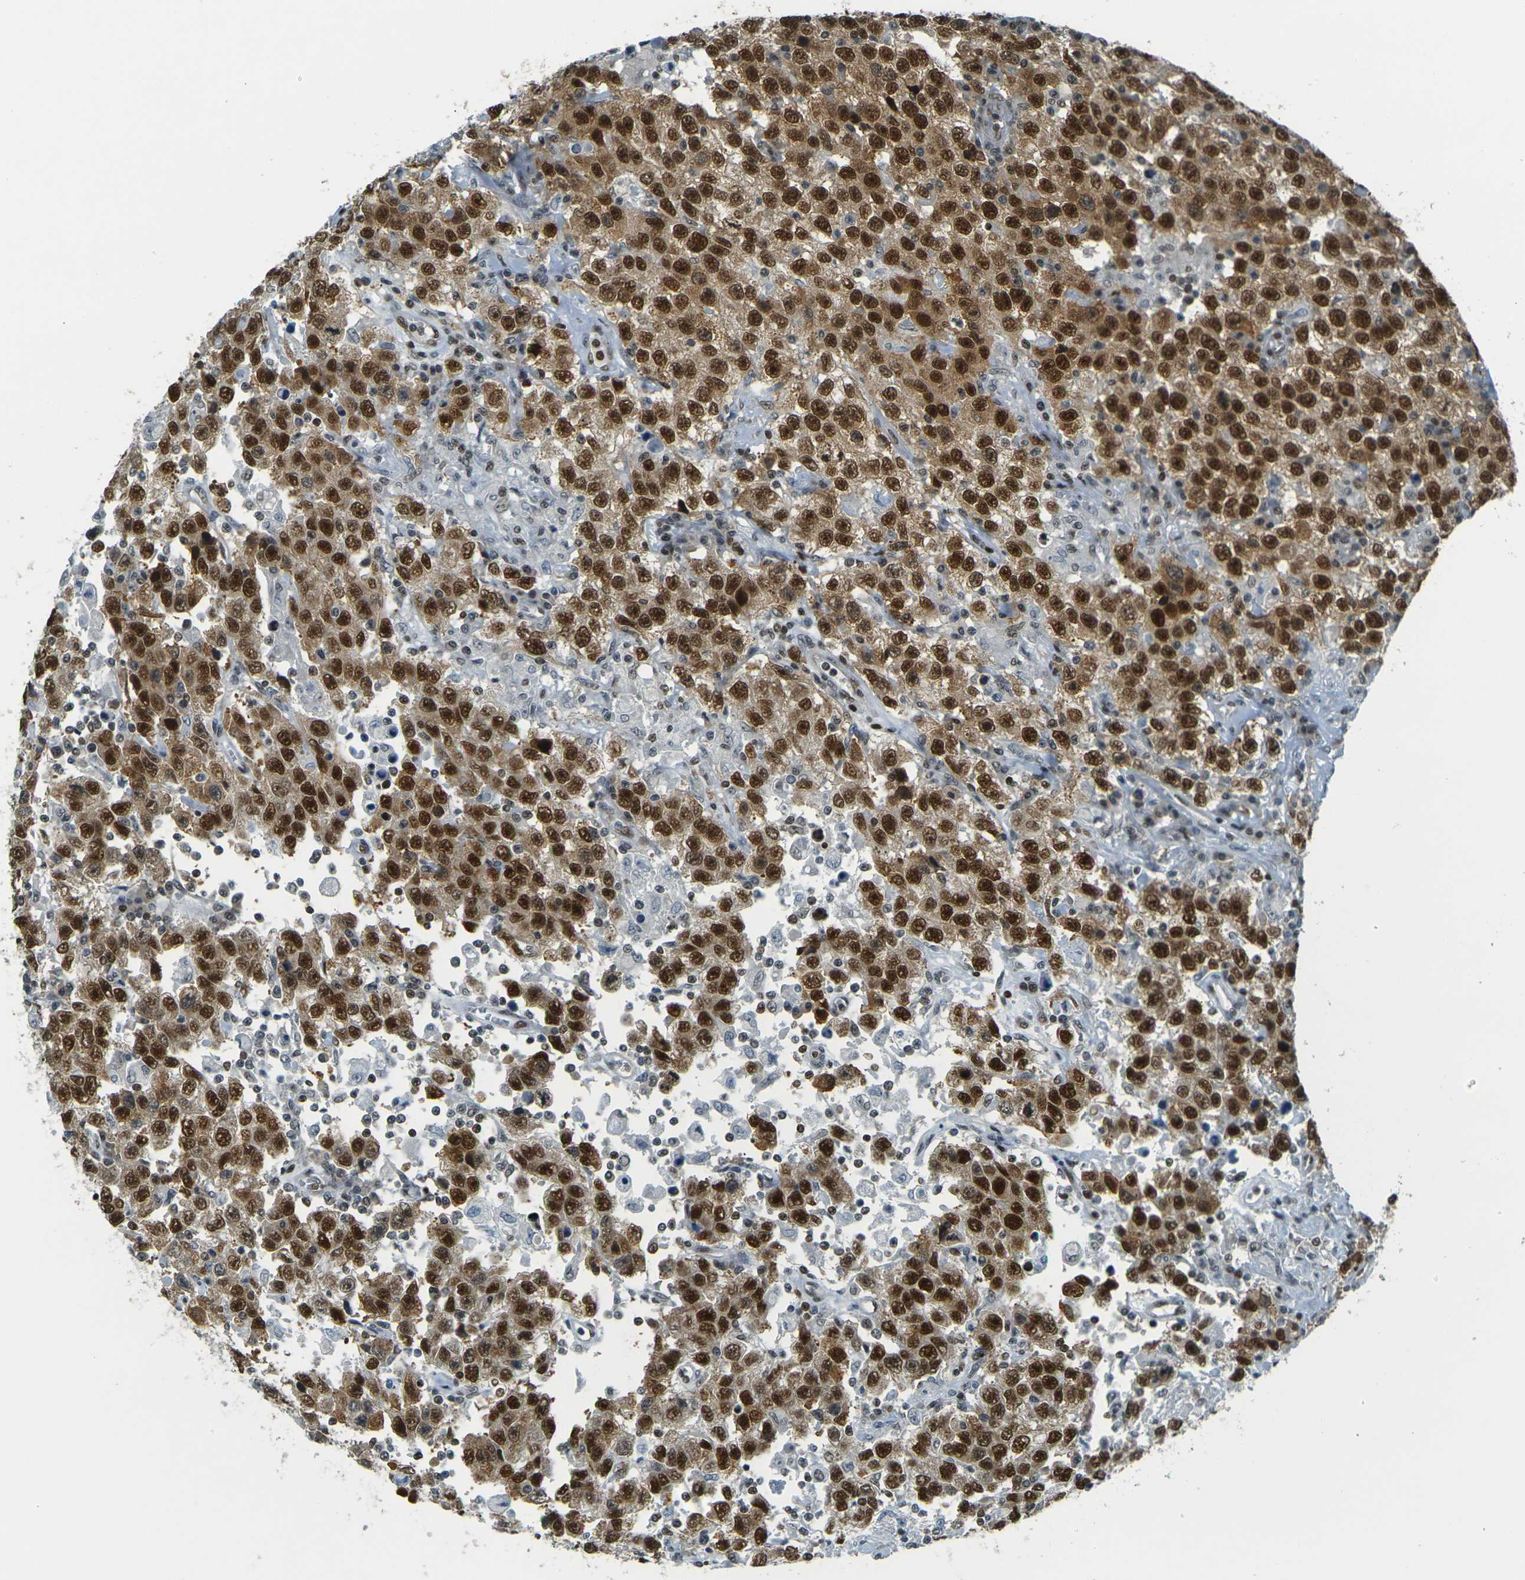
{"staining": {"intensity": "strong", "quantity": ">75%", "location": "cytoplasmic/membranous,nuclear"}, "tissue": "testis cancer", "cell_type": "Tumor cells", "image_type": "cancer", "snomed": [{"axis": "morphology", "description": "Seminoma, NOS"}, {"axis": "topography", "description": "Testis"}], "caption": "Immunohistochemical staining of human testis seminoma demonstrates high levels of strong cytoplasmic/membranous and nuclear staining in about >75% of tumor cells. The staining was performed using DAB to visualize the protein expression in brown, while the nuclei were stained in blue with hematoxylin (Magnification: 20x).", "gene": "NHEJ1", "patient": {"sex": "male", "age": 41}}